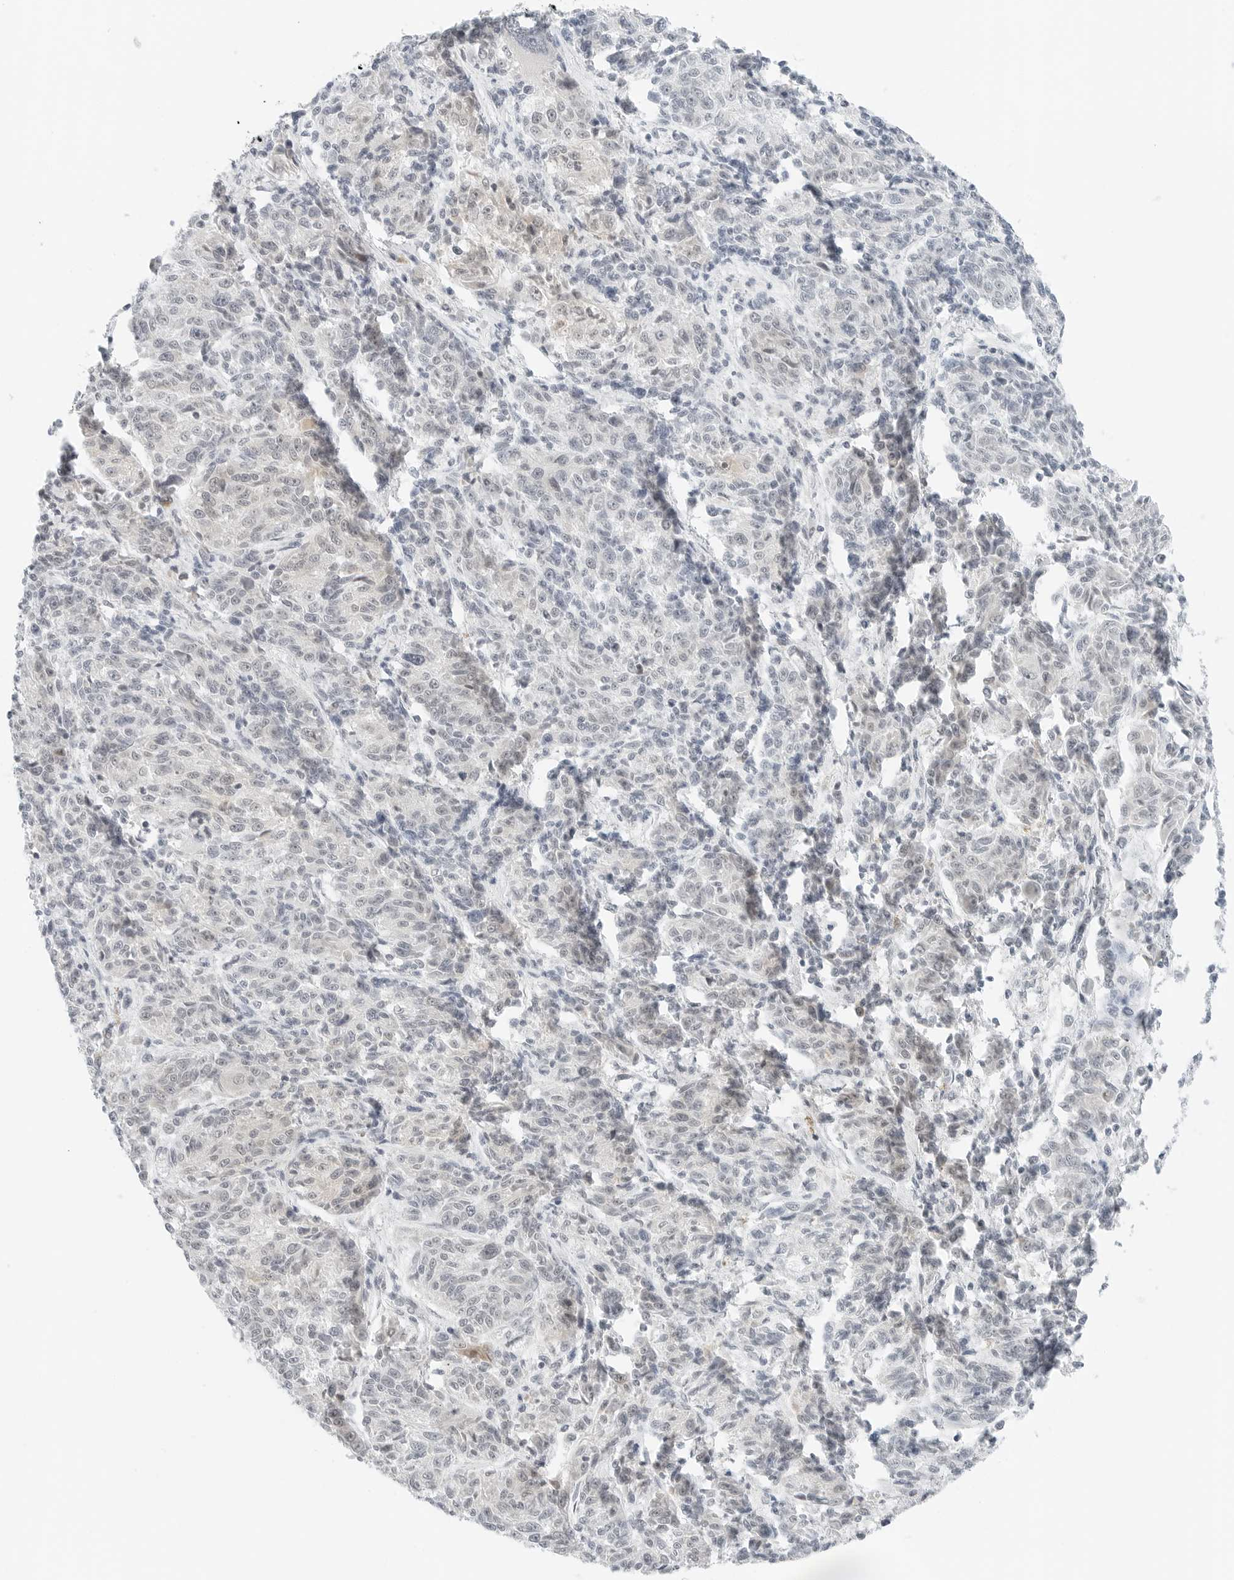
{"staining": {"intensity": "negative", "quantity": "none", "location": "none"}, "tissue": "melanoma", "cell_type": "Tumor cells", "image_type": "cancer", "snomed": [{"axis": "morphology", "description": "Malignant melanoma, NOS"}, {"axis": "topography", "description": "Skin"}], "caption": "IHC of malignant melanoma reveals no expression in tumor cells.", "gene": "CCSAP", "patient": {"sex": "male", "age": 53}}